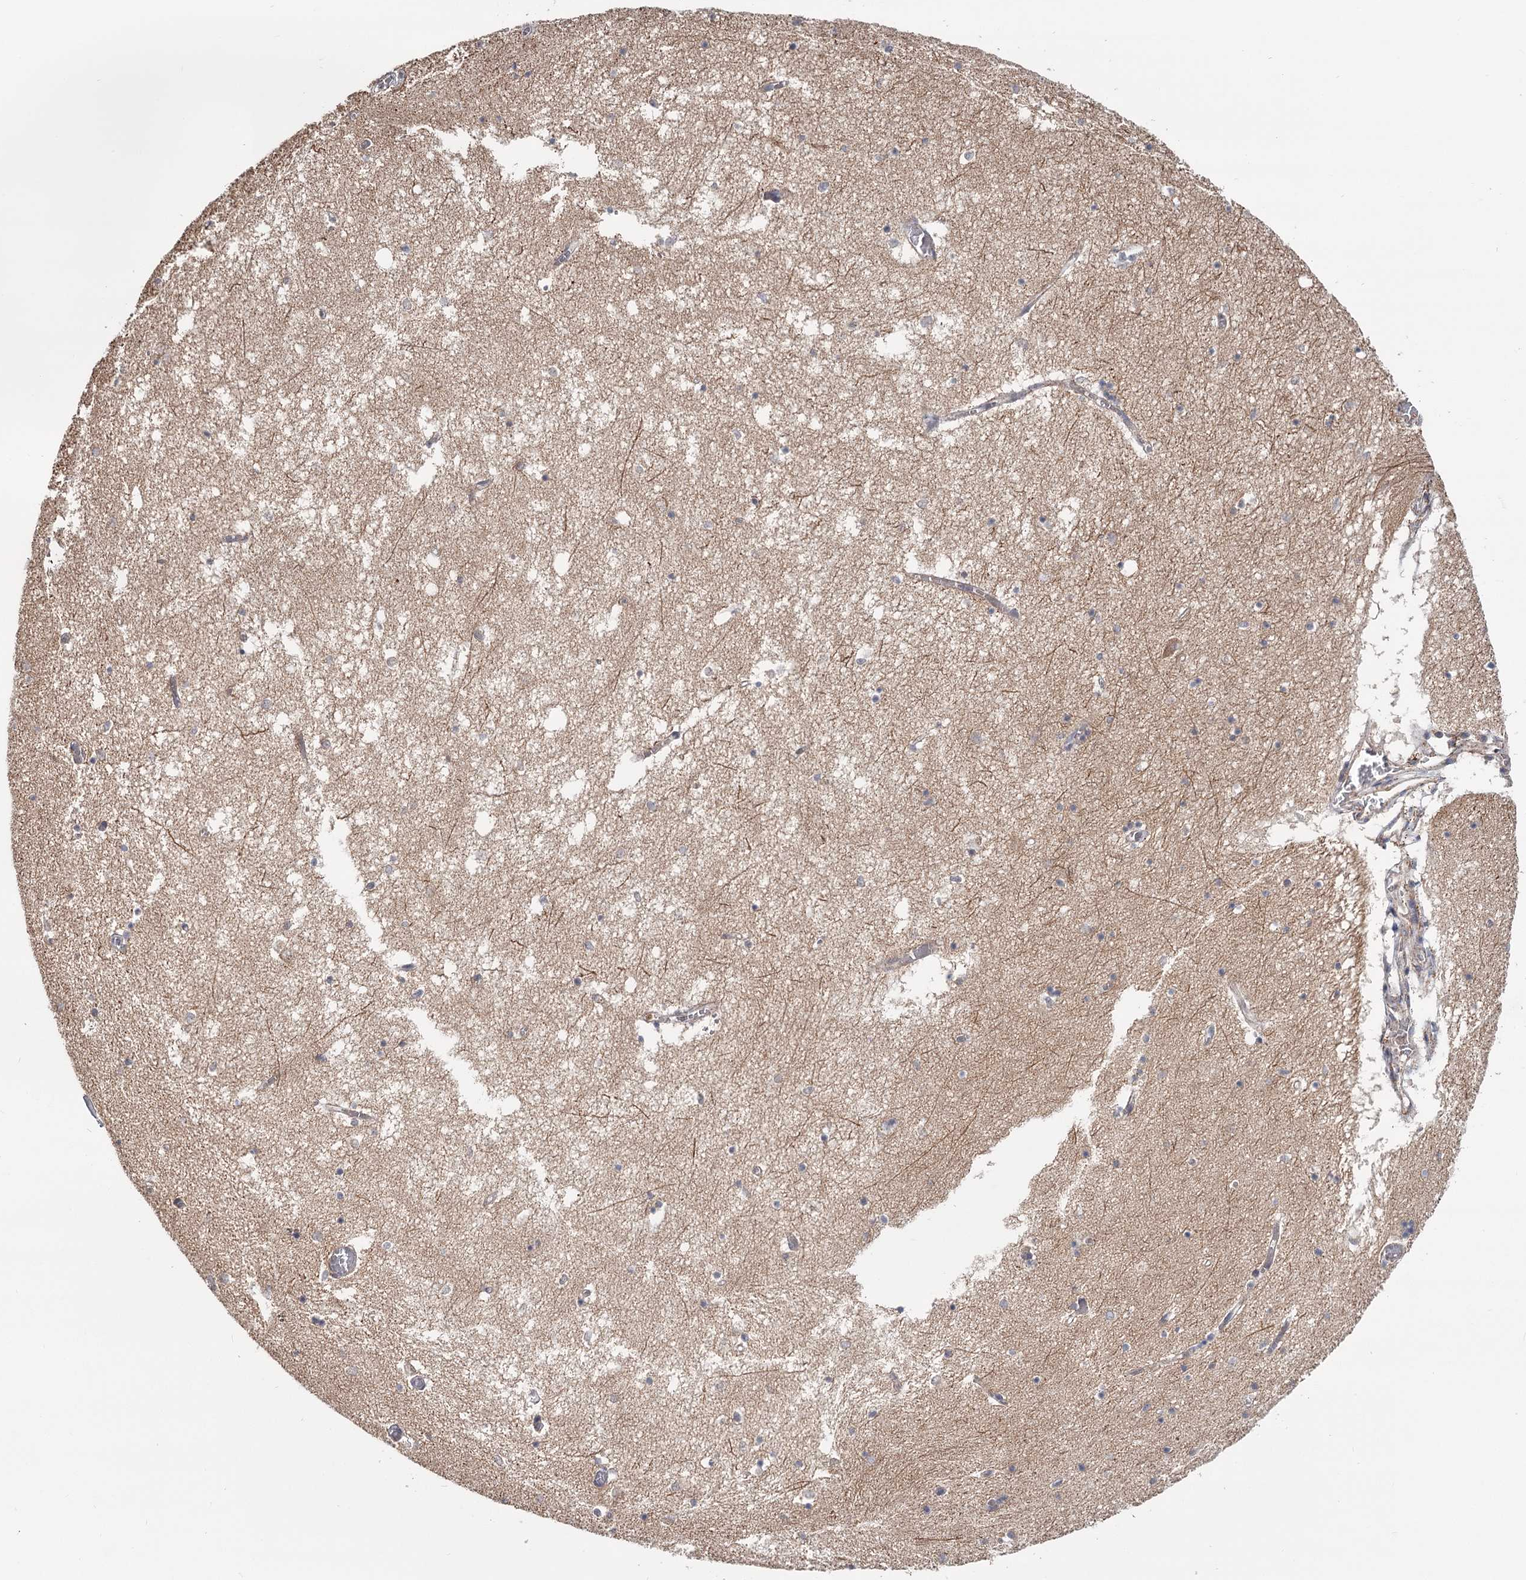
{"staining": {"intensity": "negative", "quantity": "none", "location": "none"}, "tissue": "hippocampus", "cell_type": "Glial cells", "image_type": "normal", "snomed": [{"axis": "morphology", "description": "Normal tissue, NOS"}, {"axis": "topography", "description": "Hippocampus"}], "caption": "Immunohistochemistry image of benign human hippocampus stained for a protein (brown), which exhibits no expression in glial cells.", "gene": "CDC123", "patient": {"sex": "male", "age": 70}}